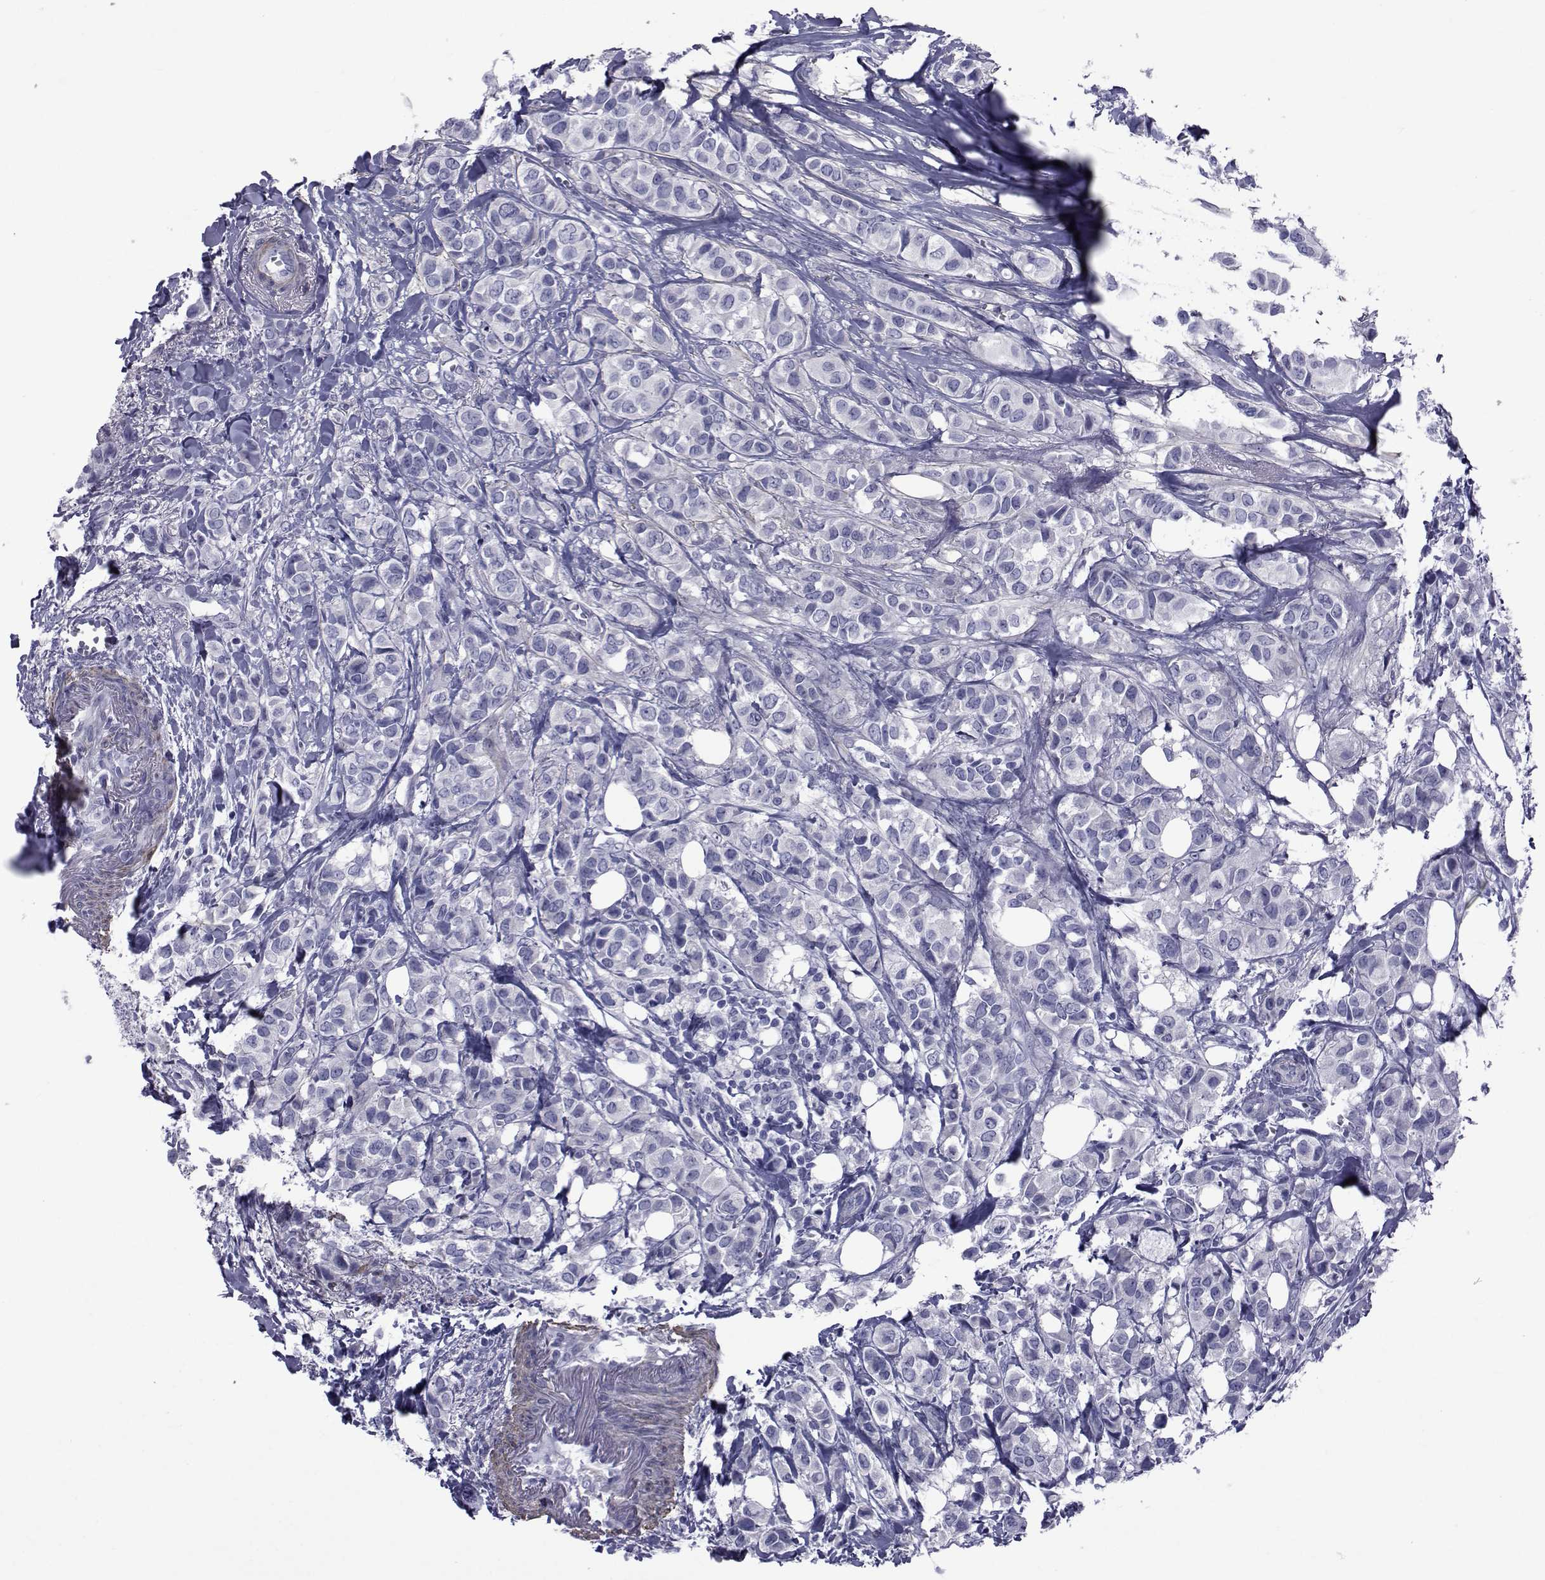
{"staining": {"intensity": "negative", "quantity": "none", "location": "none"}, "tissue": "breast cancer", "cell_type": "Tumor cells", "image_type": "cancer", "snomed": [{"axis": "morphology", "description": "Duct carcinoma"}, {"axis": "topography", "description": "Breast"}], "caption": "Protein analysis of breast cancer (infiltrating ductal carcinoma) exhibits no significant staining in tumor cells.", "gene": "GKAP1", "patient": {"sex": "female", "age": 85}}